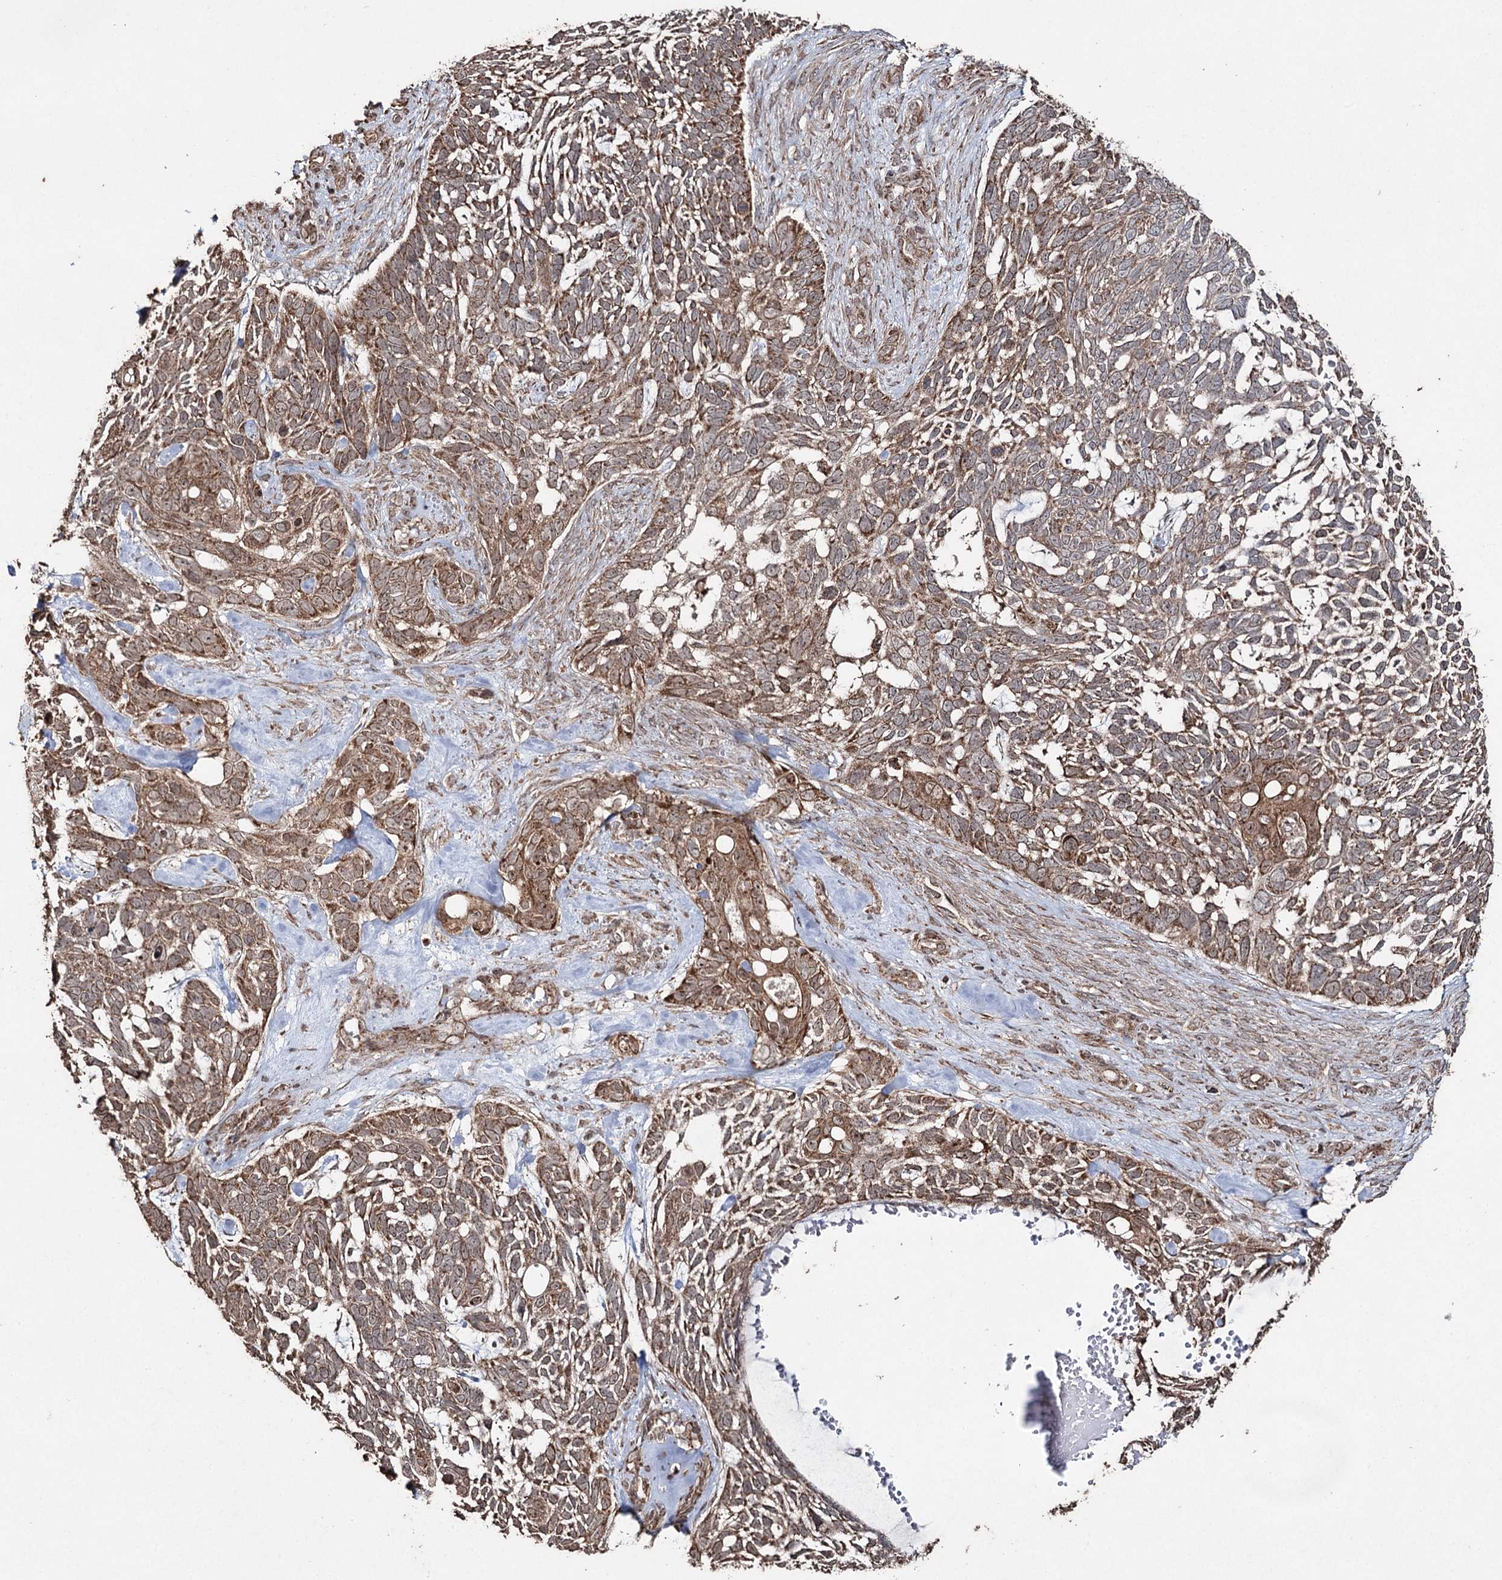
{"staining": {"intensity": "moderate", "quantity": ">75%", "location": "cytoplasmic/membranous"}, "tissue": "skin cancer", "cell_type": "Tumor cells", "image_type": "cancer", "snomed": [{"axis": "morphology", "description": "Basal cell carcinoma"}, {"axis": "topography", "description": "Skin"}], "caption": "An image showing moderate cytoplasmic/membranous staining in approximately >75% of tumor cells in skin basal cell carcinoma, as visualized by brown immunohistochemical staining.", "gene": "SLF2", "patient": {"sex": "male", "age": 88}}